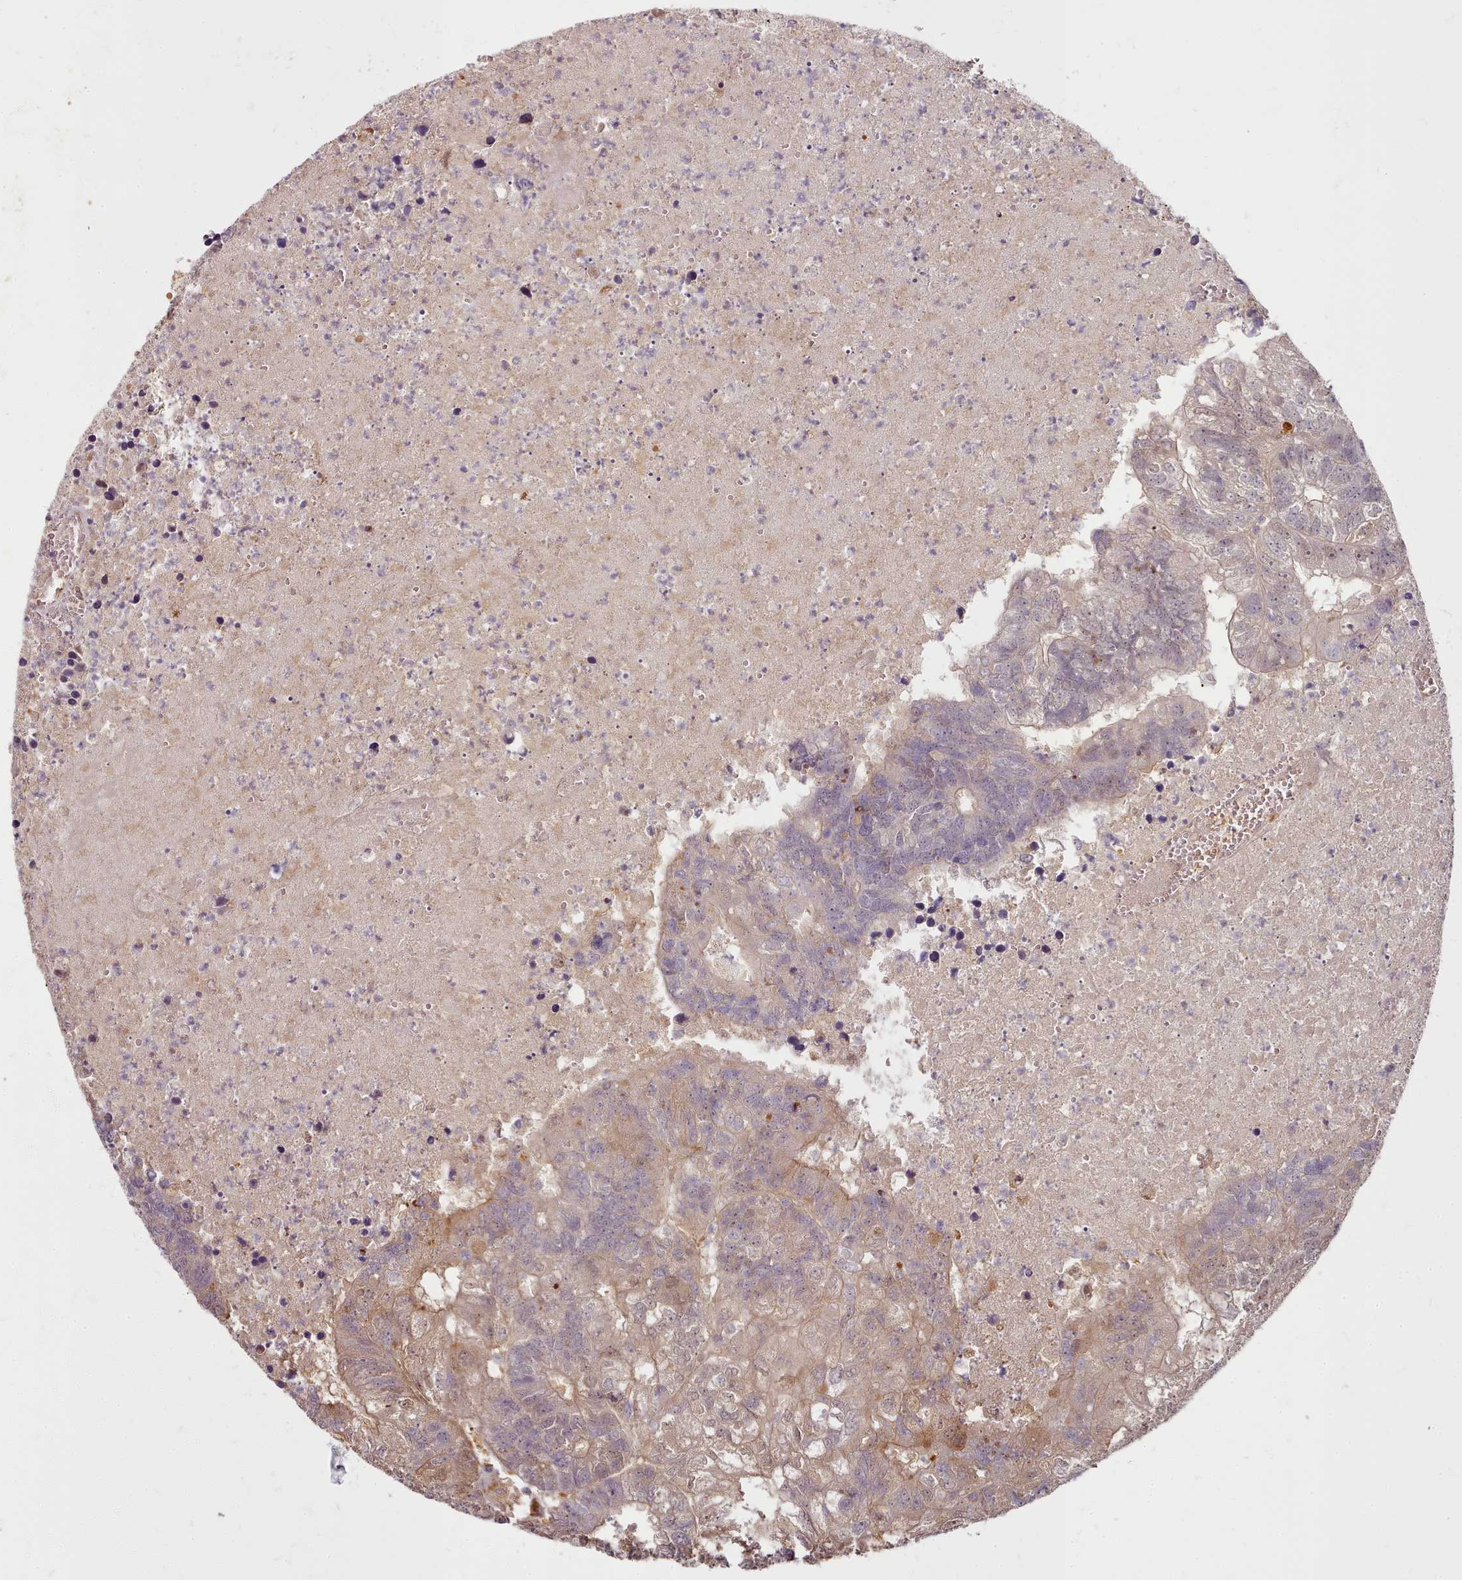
{"staining": {"intensity": "moderate", "quantity": "<25%", "location": "cytoplasmic/membranous,nuclear"}, "tissue": "colorectal cancer", "cell_type": "Tumor cells", "image_type": "cancer", "snomed": [{"axis": "morphology", "description": "Adenocarcinoma, NOS"}, {"axis": "topography", "description": "Colon"}], "caption": "A brown stain labels moderate cytoplasmic/membranous and nuclear positivity of a protein in human colorectal cancer tumor cells.", "gene": "C1QTNF5", "patient": {"sex": "female", "age": 48}}